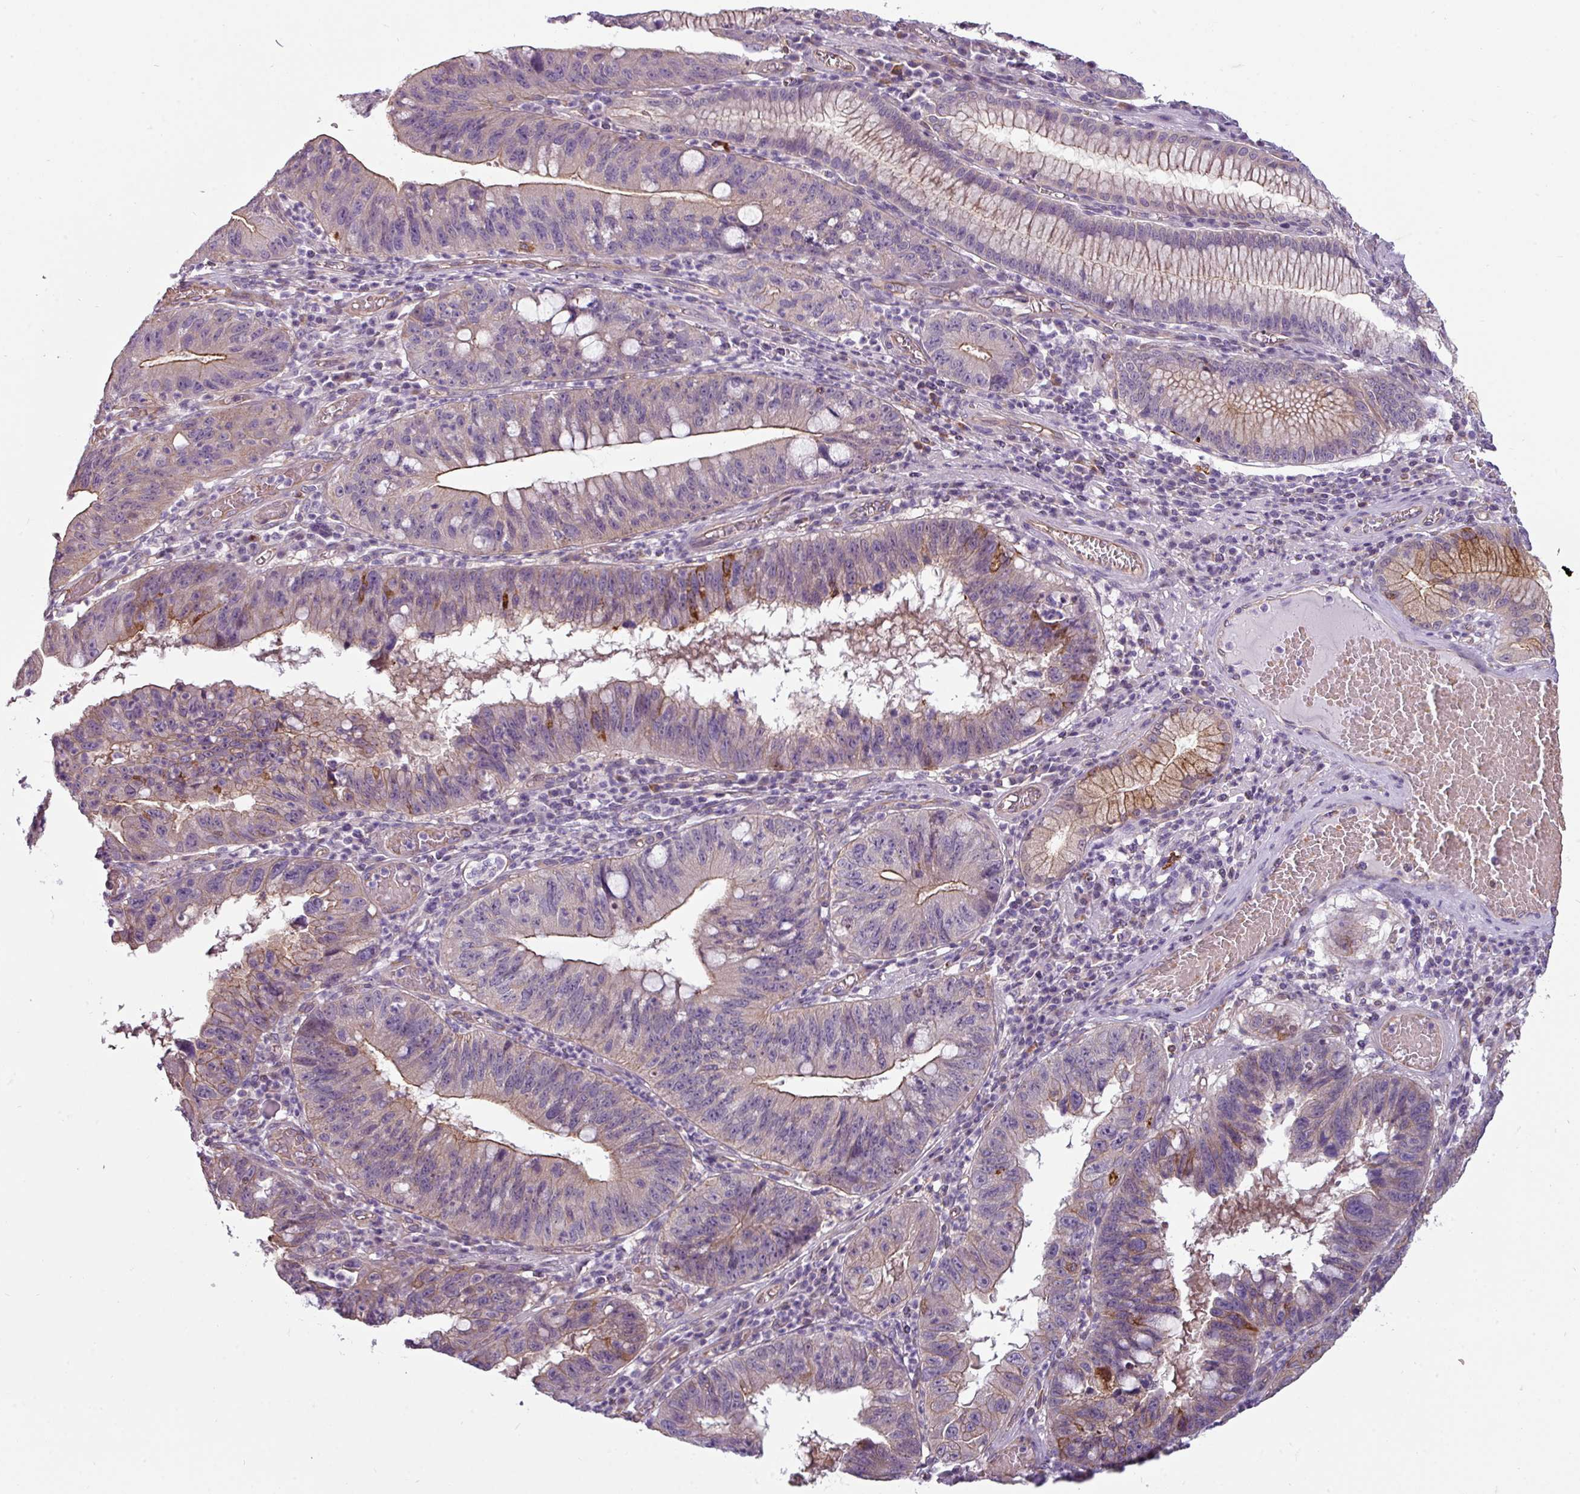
{"staining": {"intensity": "moderate", "quantity": "25%-75%", "location": "cytoplasmic/membranous"}, "tissue": "stomach cancer", "cell_type": "Tumor cells", "image_type": "cancer", "snomed": [{"axis": "morphology", "description": "Adenocarcinoma, NOS"}, {"axis": "topography", "description": "Stomach"}], "caption": "Stomach cancer (adenocarcinoma) stained with a brown dye reveals moderate cytoplasmic/membranous positive expression in approximately 25%-75% of tumor cells.", "gene": "BUD23", "patient": {"sex": "male", "age": 59}}